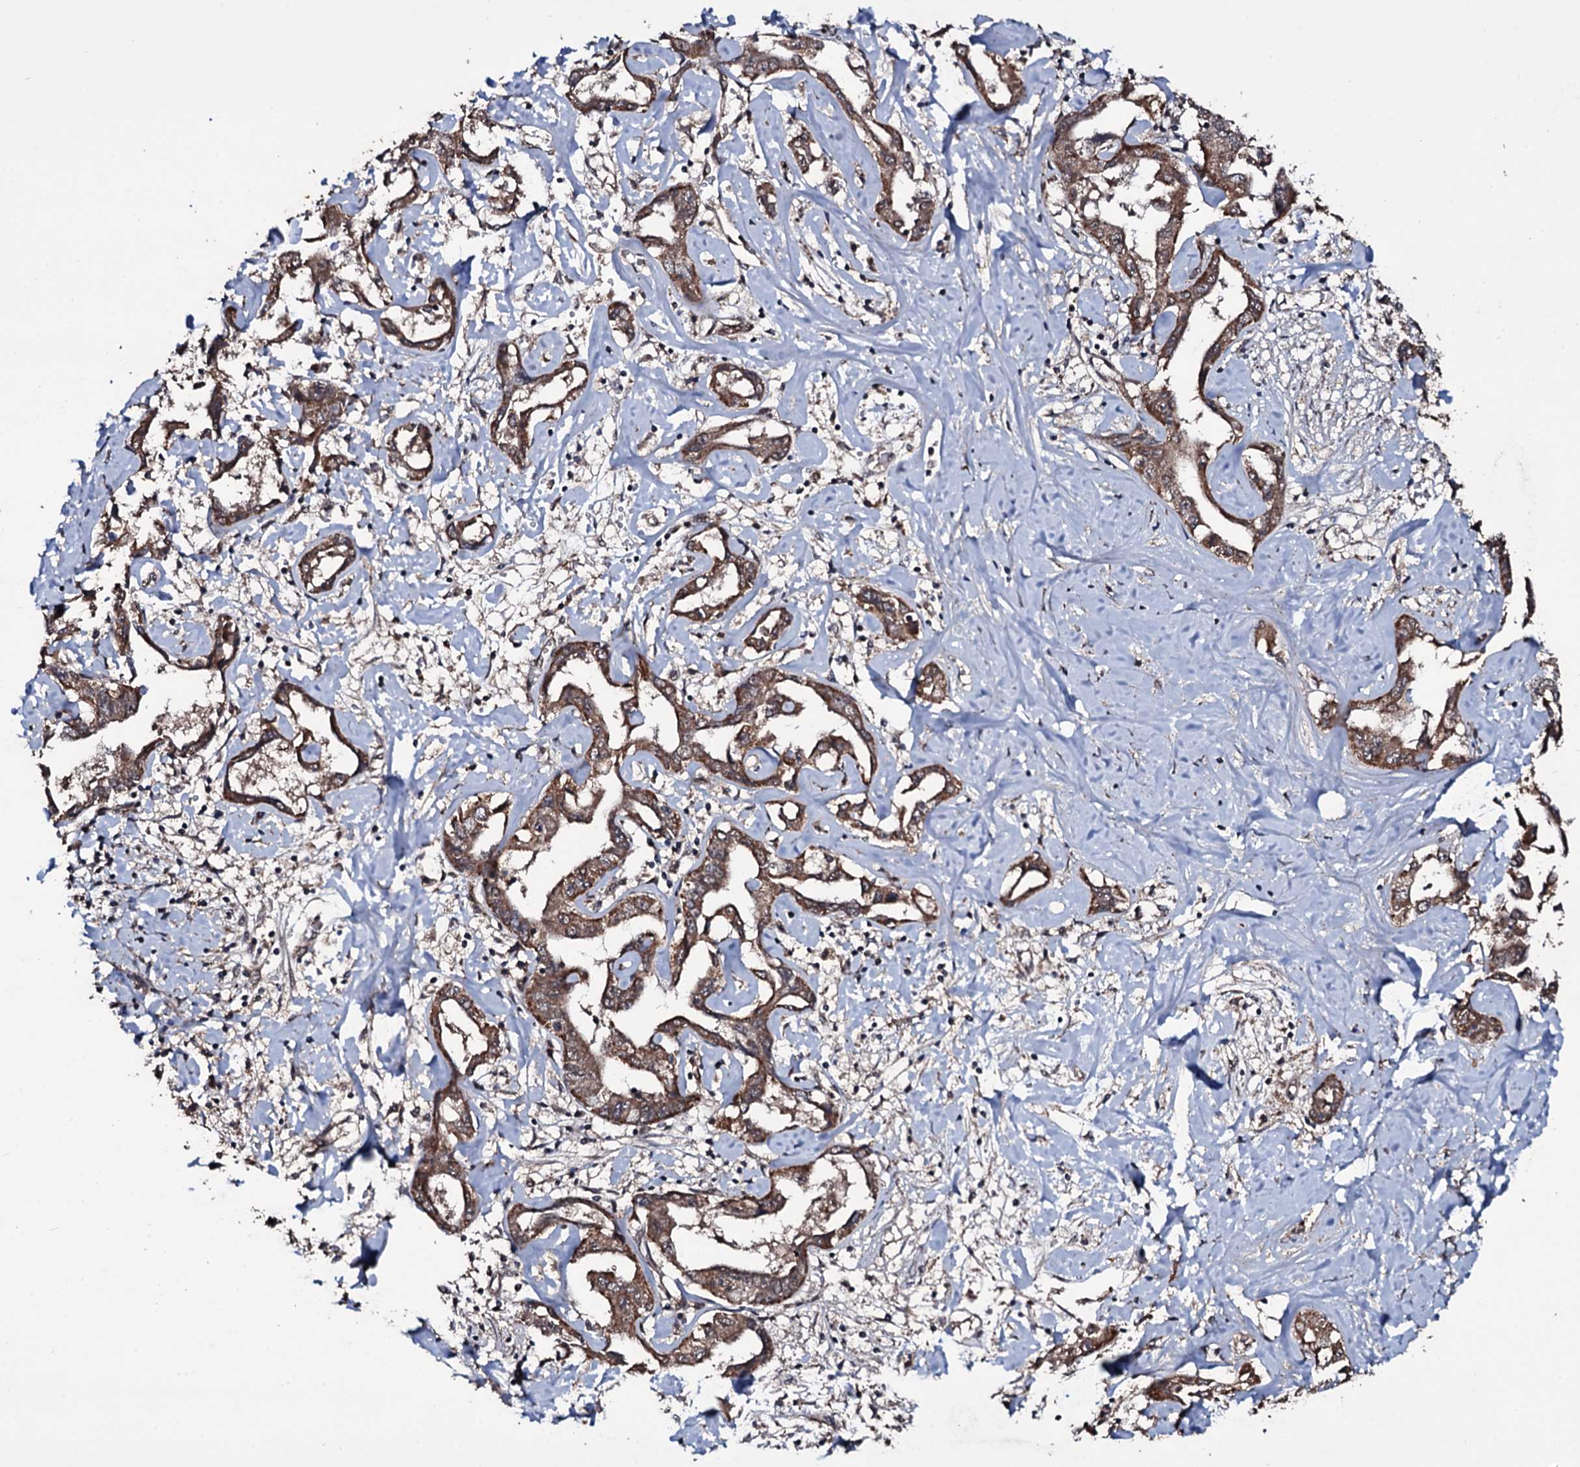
{"staining": {"intensity": "moderate", "quantity": ">75%", "location": "cytoplasmic/membranous"}, "tissue": "liver cancer", "cell_type": "Tumor cells", "image_type": "cancer", "snomed": [{"axis": "morphology", "description": "Cholangiocarcinoma"}, {"axis": "topography", "description": "Liver"}], "caption": "A photomicrograph showing moderate cytoplasmic/membranous expression in approximately >75% of tumor cells in liver cholangiocarcinoma, as visualized by brown immunohistochemical staining.", "gene": "MRPS31", "patient": {"sex": "male", "age": 59}}